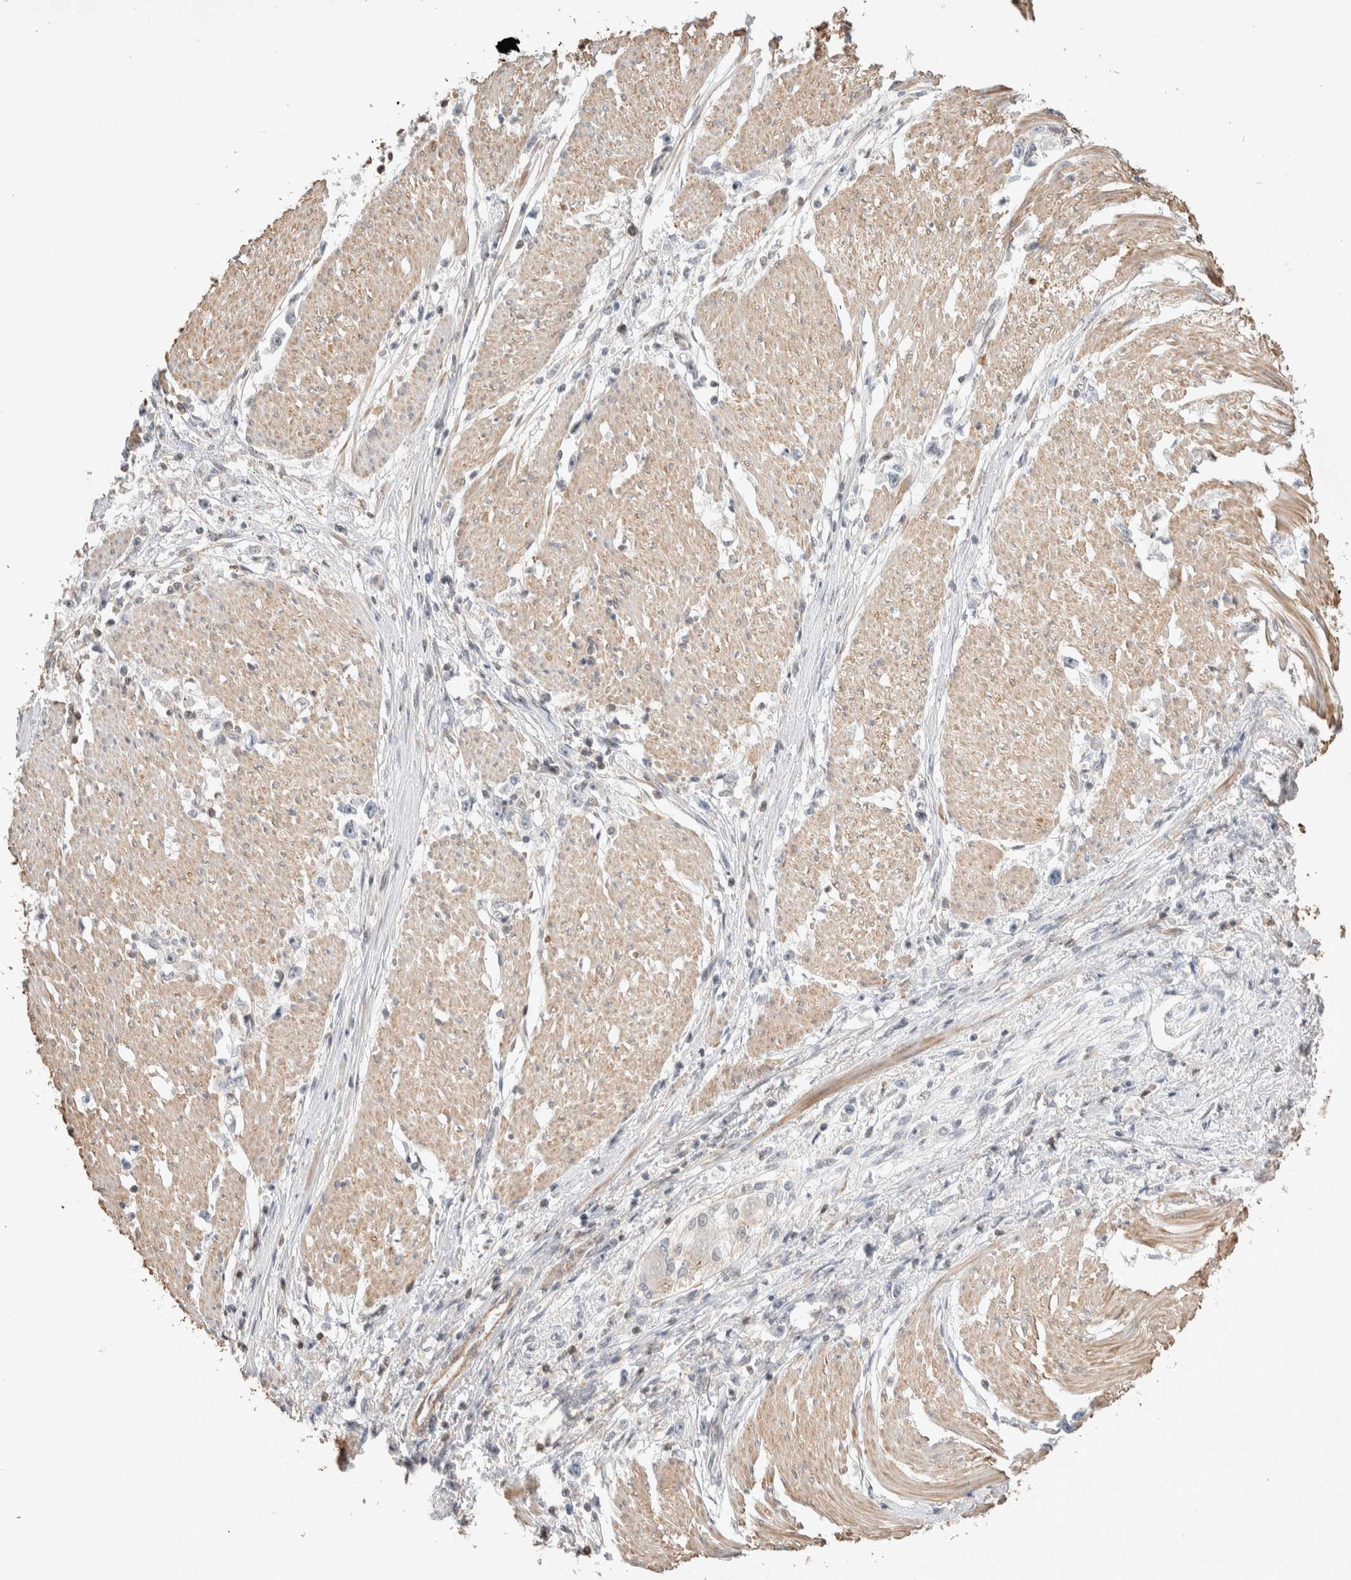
{"staining": {"intensity": "negative", "quantity": "none", "location": "none"}, "tissue": "stomach cancer", "cell_type": "Tumor cells", "image_type": "cancer", "snomed": [{"axis": "morphology", "description": "Adenocarcinoma, NOS"}, {"axis": "topography", "description": "Stomach"}], "caption": "An immunohistochemistry image of stomach cancer (adenocarcinoma) is shown. There is no staining in tumor cells of stomach cancer (adenocarcinoma).", "gene": "ZNF704", "patient": {"sex": "female", "age": 59}}